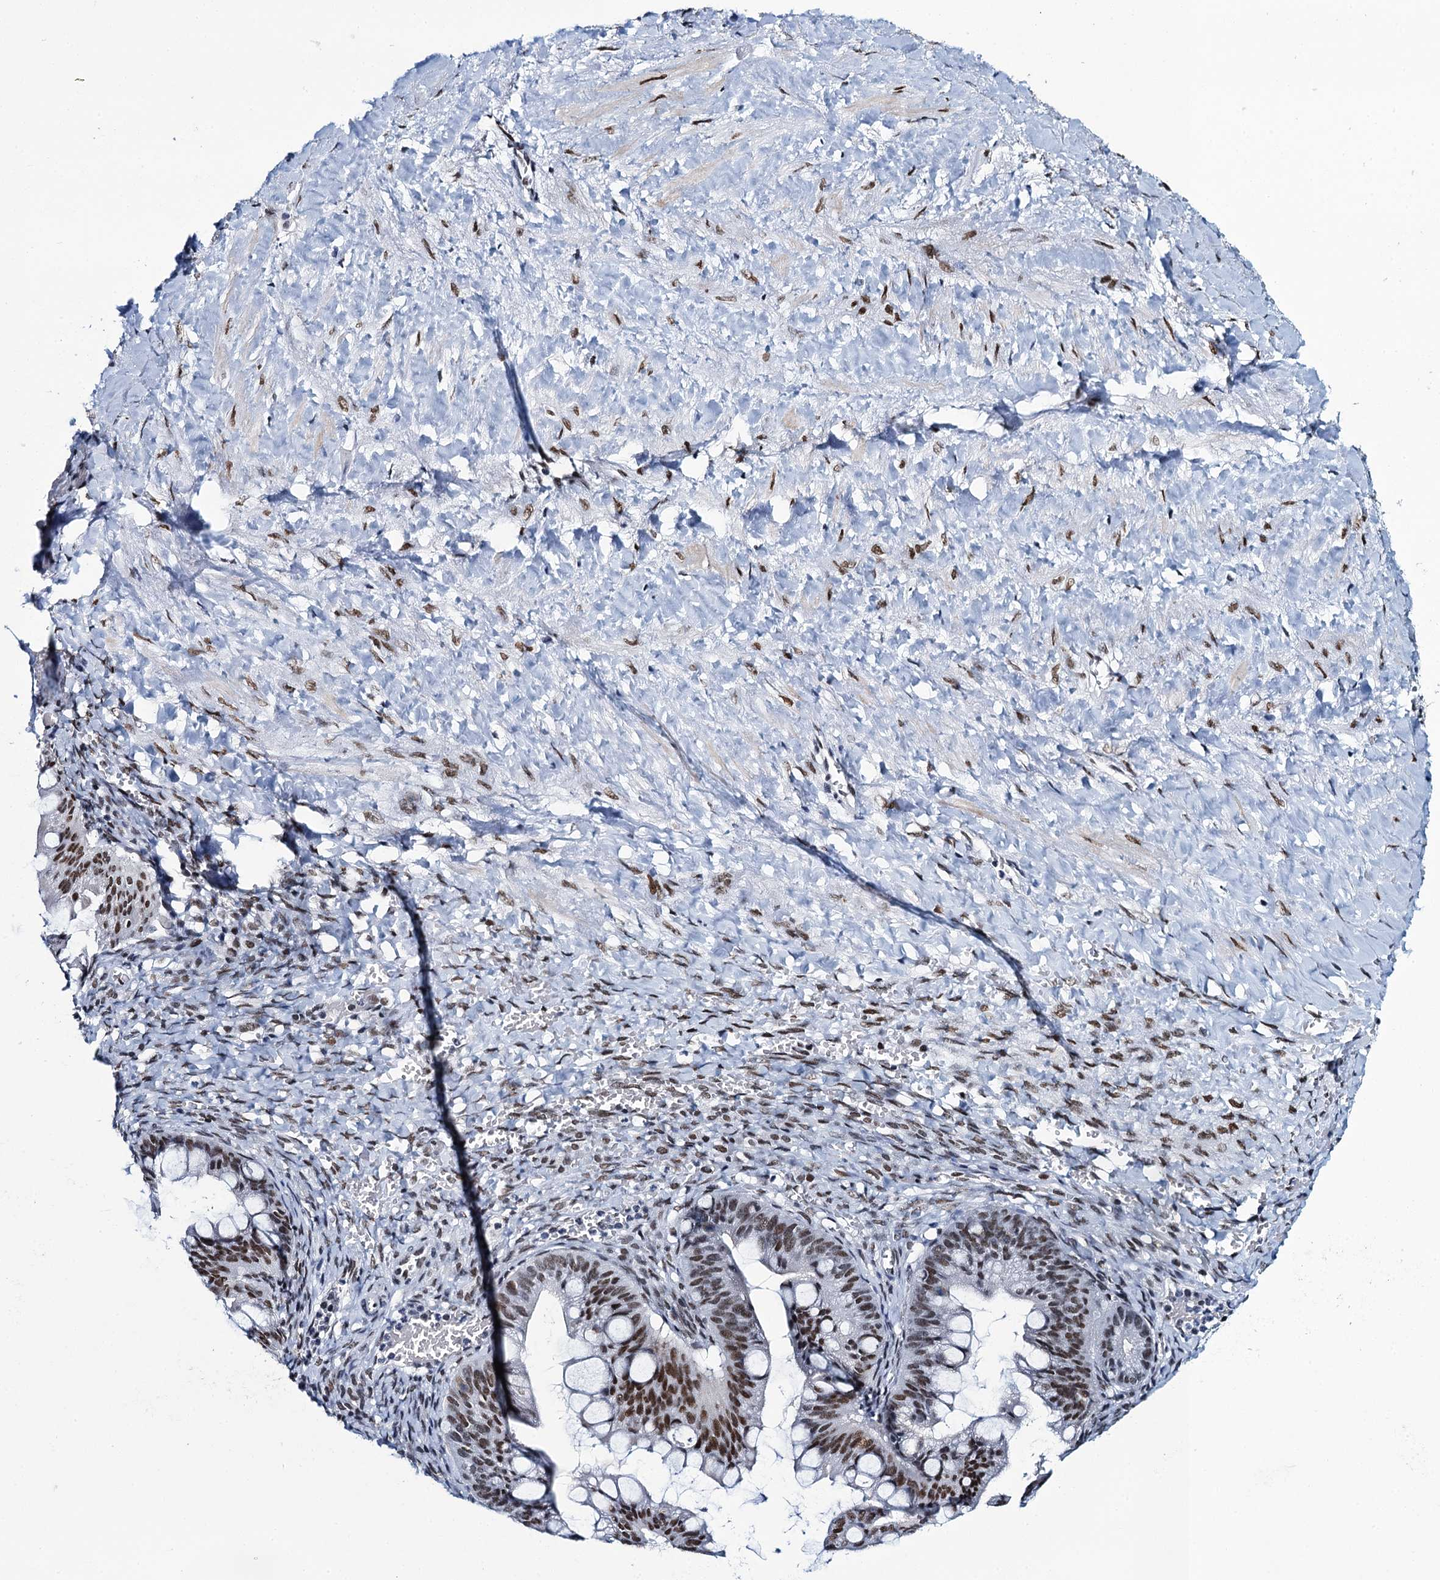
{"staining": {"intensity": "moderate", "quantity": ">75%", "location": "nuclear"}, "tissue": "ovarian cancer", "cell_type": "Tumor cells", "image_type": "cancer", "snomed": [{"axis": "morphology", "description": "Cystadenocarcinoma, mucinous, NOS"}, {"axis": "topography", "description": "Ovary"}], "caption": "About >75% of tumor cells in human ovarian cancer show moderate nuclear protein expression as visualized by brown immunohistochemical staining.", "gene": "HNRNPUL2", "patient": {"sex": "female", "age": 73}}